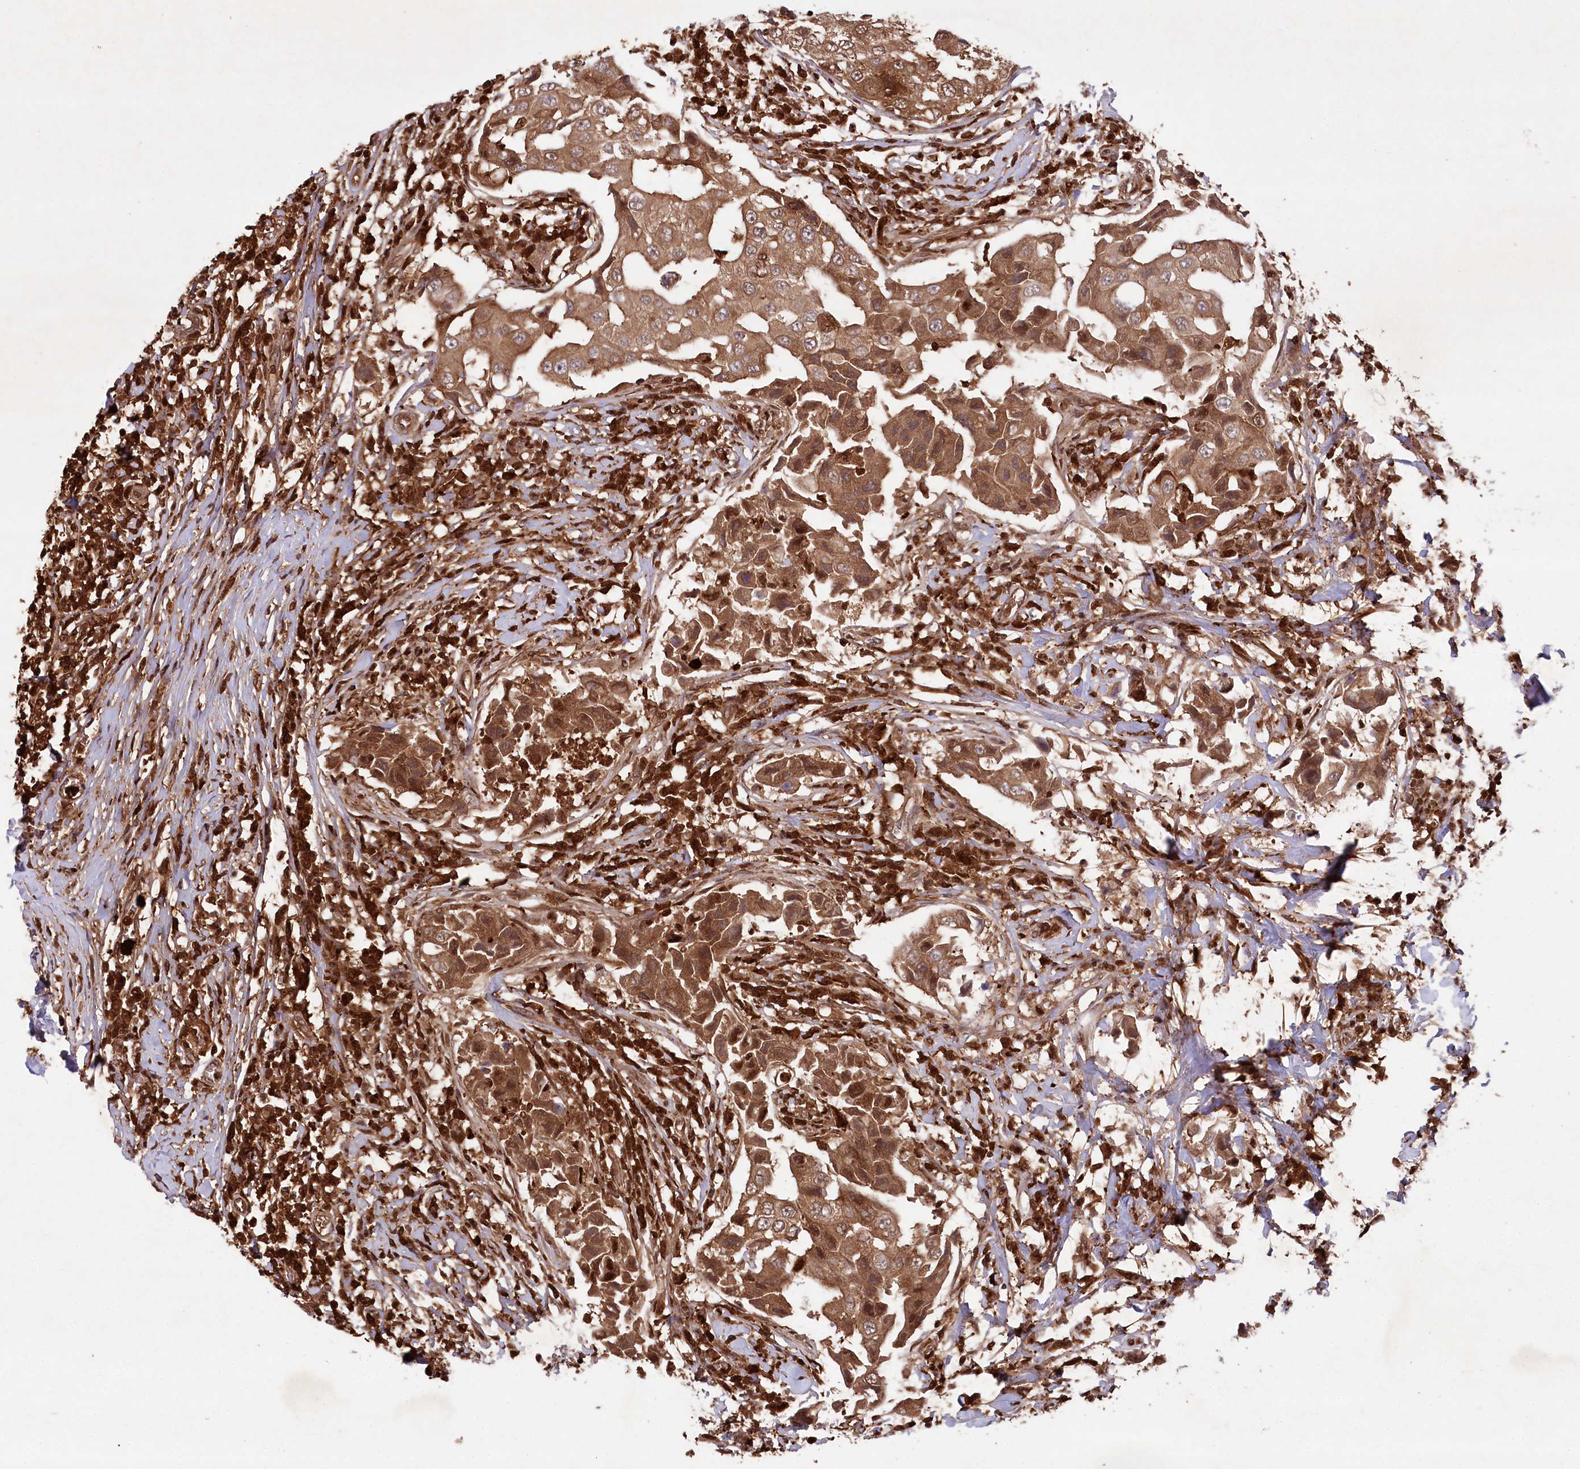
{"staining": {"intensity": "moderate", "quantity": ">75%", "location": "cytoplasmic/membranous,nuclear"}, "tissue": "breast cancer", "cell_type": "Tumor cells", "image_type": "cancer", "snomed": [{"axis": "morphology", "description": "Duct carcinoma"}, {"axis": "topography", "description": "Breast"}], "caption": "Brown immunohistochemical staining in breast invasive ductal carcinoma shows moderate cytoplasmic/membranous and nuclear positivity in approximately >75% of tumor cells.", "gene": "LSG1", "patient": {"sex": "female", "age": 27}}